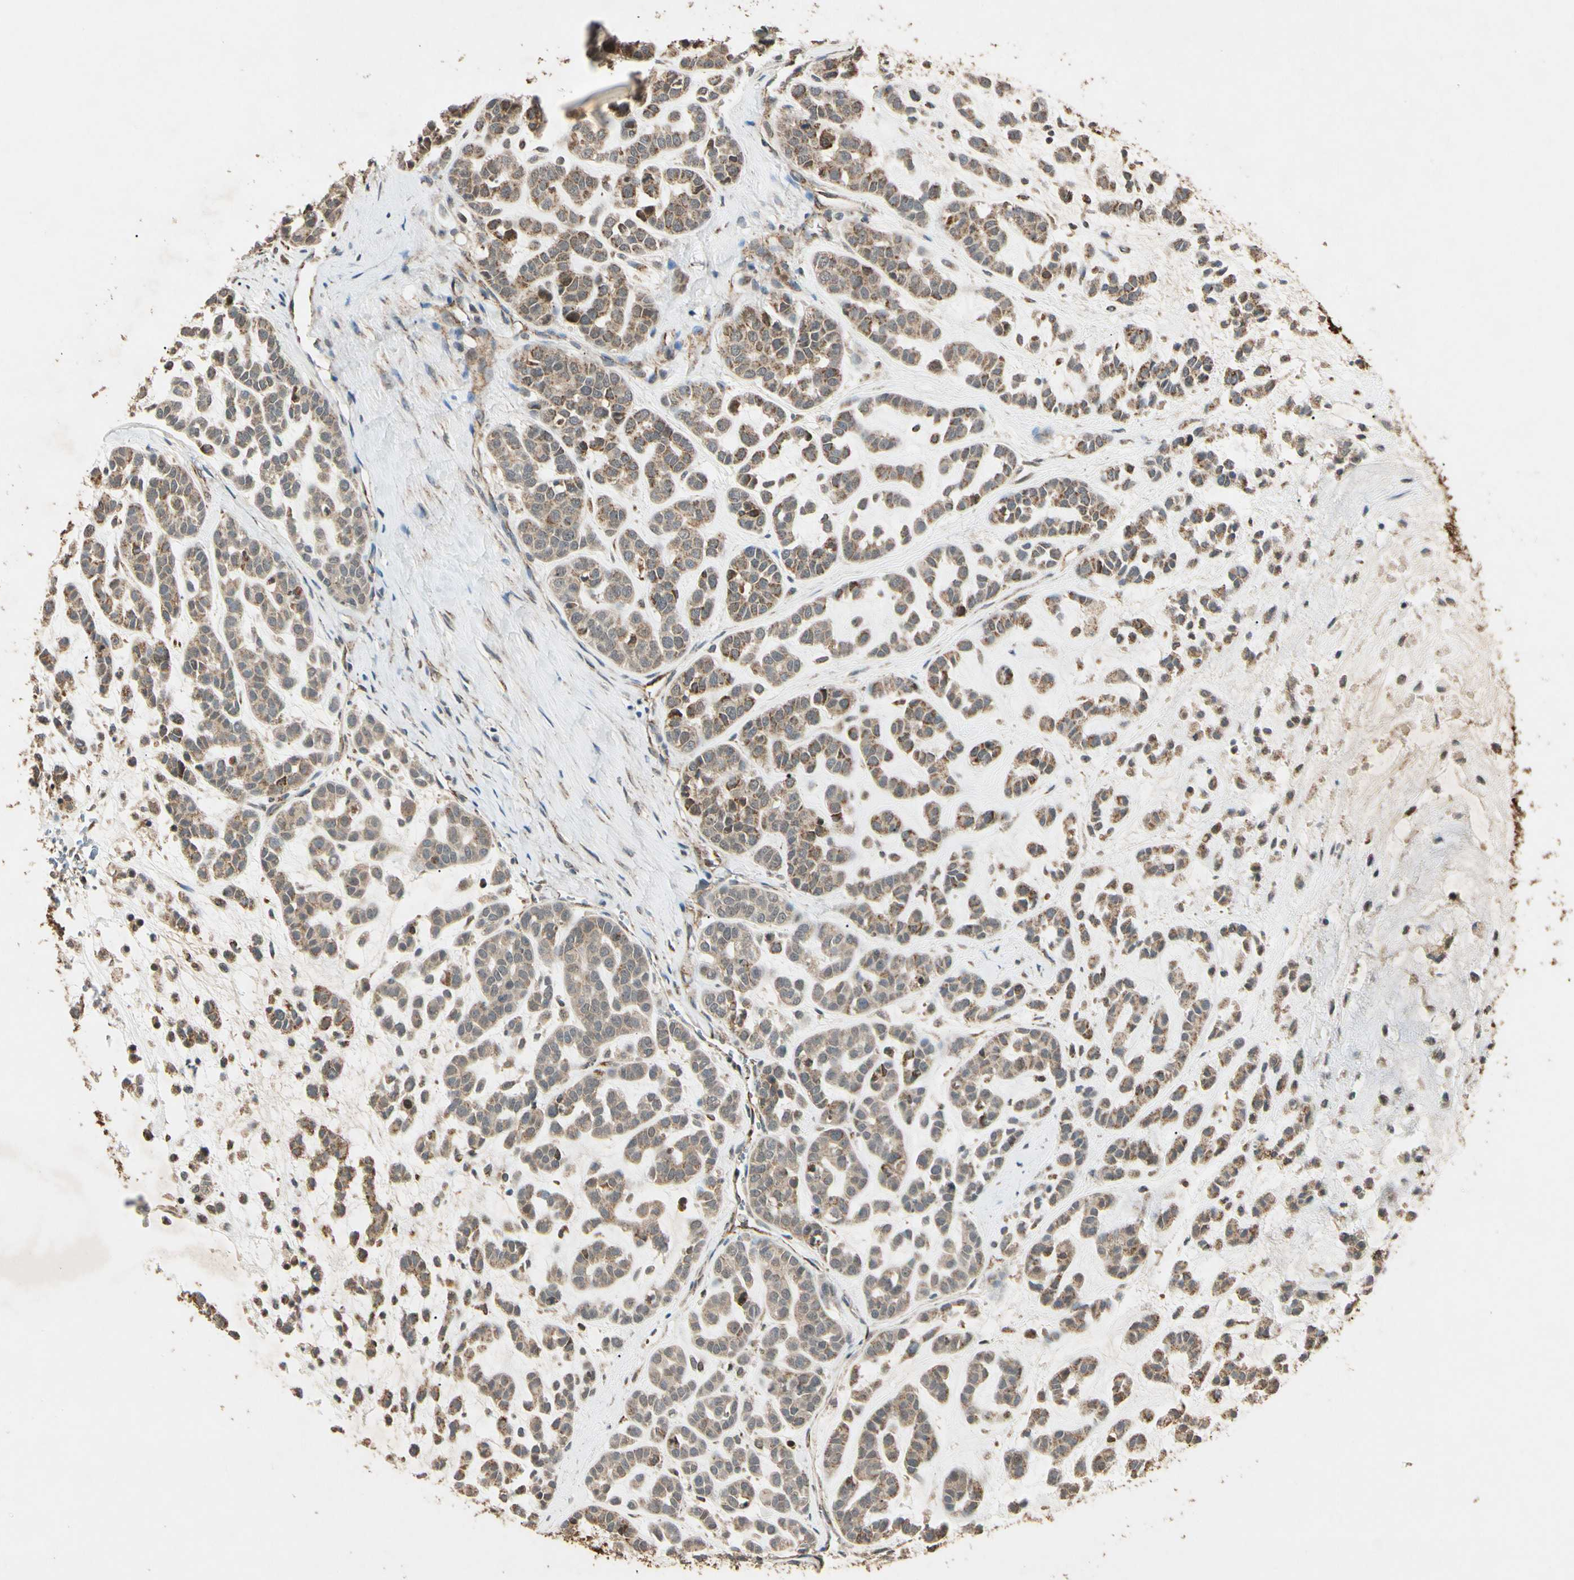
{"staining": {"intensity": "weak", "quantity": ">75%", "location": "cytoplasmic/membranous"}, "tissue": "head and neck cancer", "cell_type": "Tumor cells", "image_type": "cancer", "snomed": [{"axis": "morphology", "description": "Adenocarcinoma, NOS"}, {"axis": "morphology", "description": "Adenoma, NOS"}, {"axis": "topography", "description": "Head-Neck"}], "caption": "Immunohistochemistry (IHC) (DAB (3,3'-diaminobenzidine)) staining of human head and neck adenoma reveals weak cytoplasmic/membranous protein positivity in approximately >75% of tumor cells.", "gene": "PRDX5", "patient": {"sex": "female", "age": 55}}